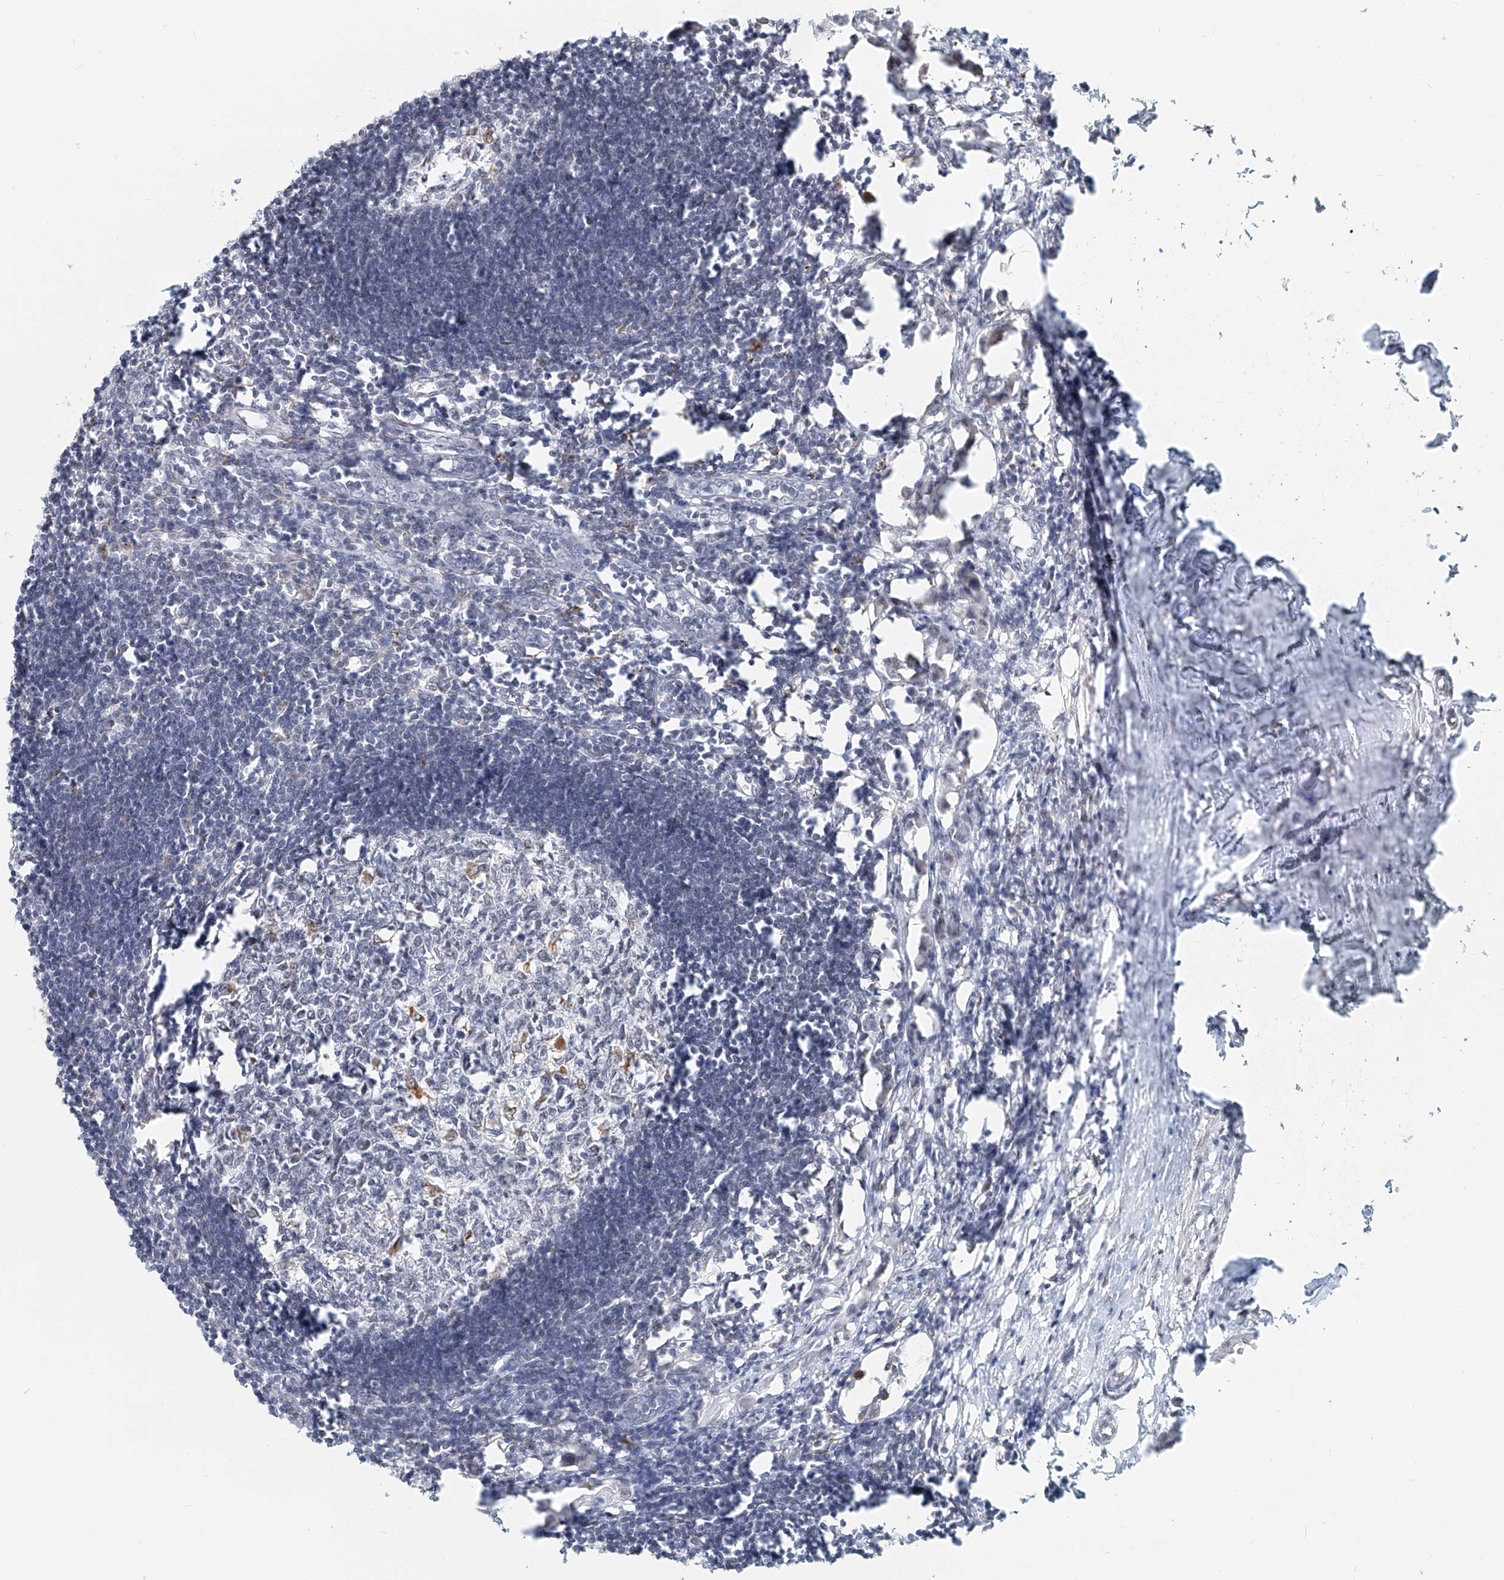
{"staining": {"intensity": "negative", "quantity": "none", "location": "none"}, "tissue": "lymph node", "cell_type": "Germinal center cells", "image_type": "normal", "snomed": [{"axis": "morphology", "description": "Normal tissue, NOS"}, {"axis": "morphology", "description": "Malignant melanoma, Metastatic site"}, {"axis": "topography", "description": "Lymph node"}], "caption": "Photomicrograph shows no protein expression in germinal center cells of benign lymph node.", "gene": "SASH1", "patient": {"sex": "male", "age": 41}}